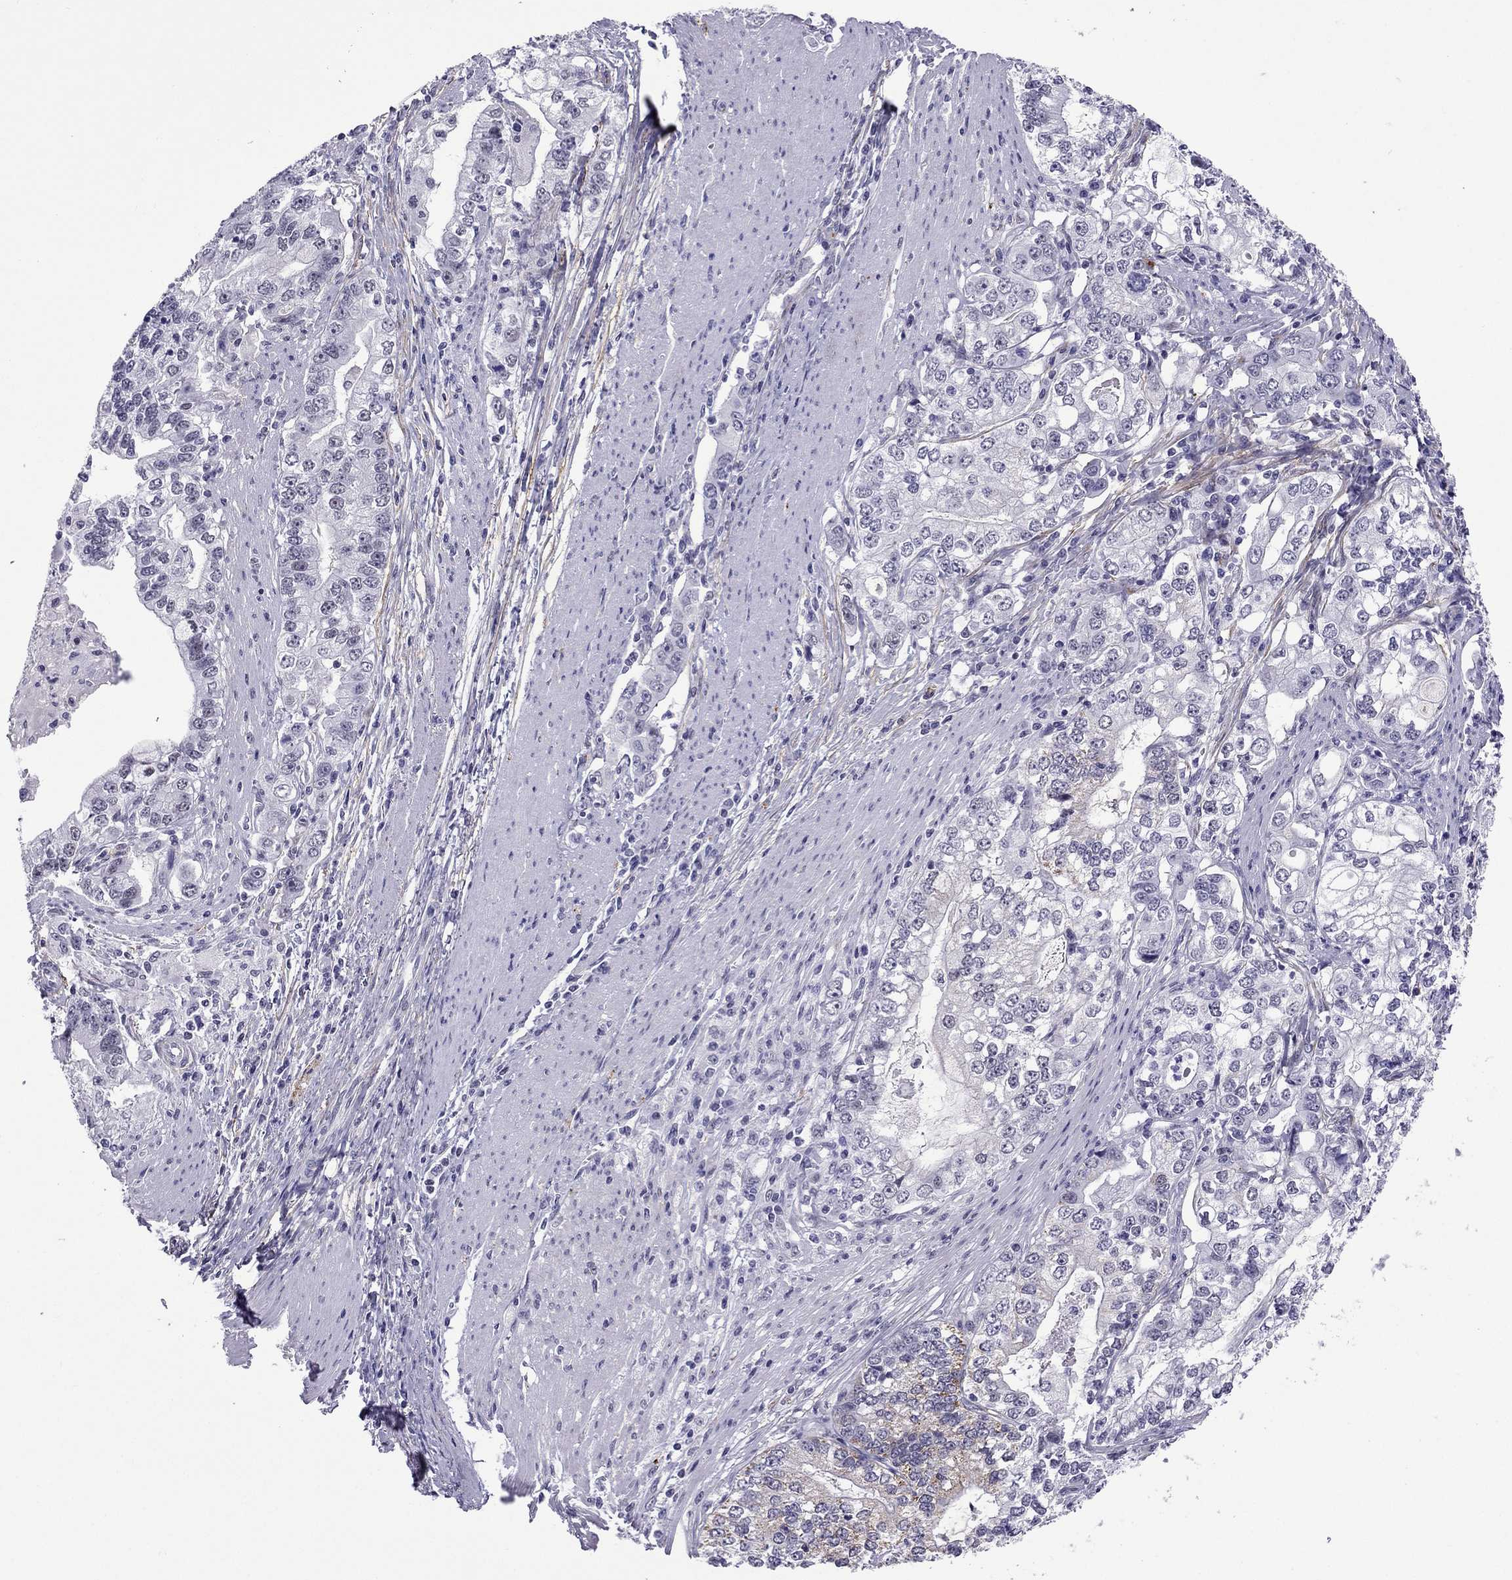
{"staining": {"intensity": "negative", "quantity": "none", "location": "none"}, "tissue": "stomach cancer", "cell_type": "Tumor cells", "image_type": "cancer", "snomed": [{"axis": "morphology", "description": "Adenocarcinoma, NOS"}, {"axis": "topography", "description": "Stomach, lower"}], "caption": "This histopathology image is of stomach adenocarcinoma stained with immunohistochemistry to label a protein in brown with the nuclei are counter-stained blue. There is no expression in tumor cells.", "gene": "ZNF646", "patient": {"sex": "female", "age": 72}}